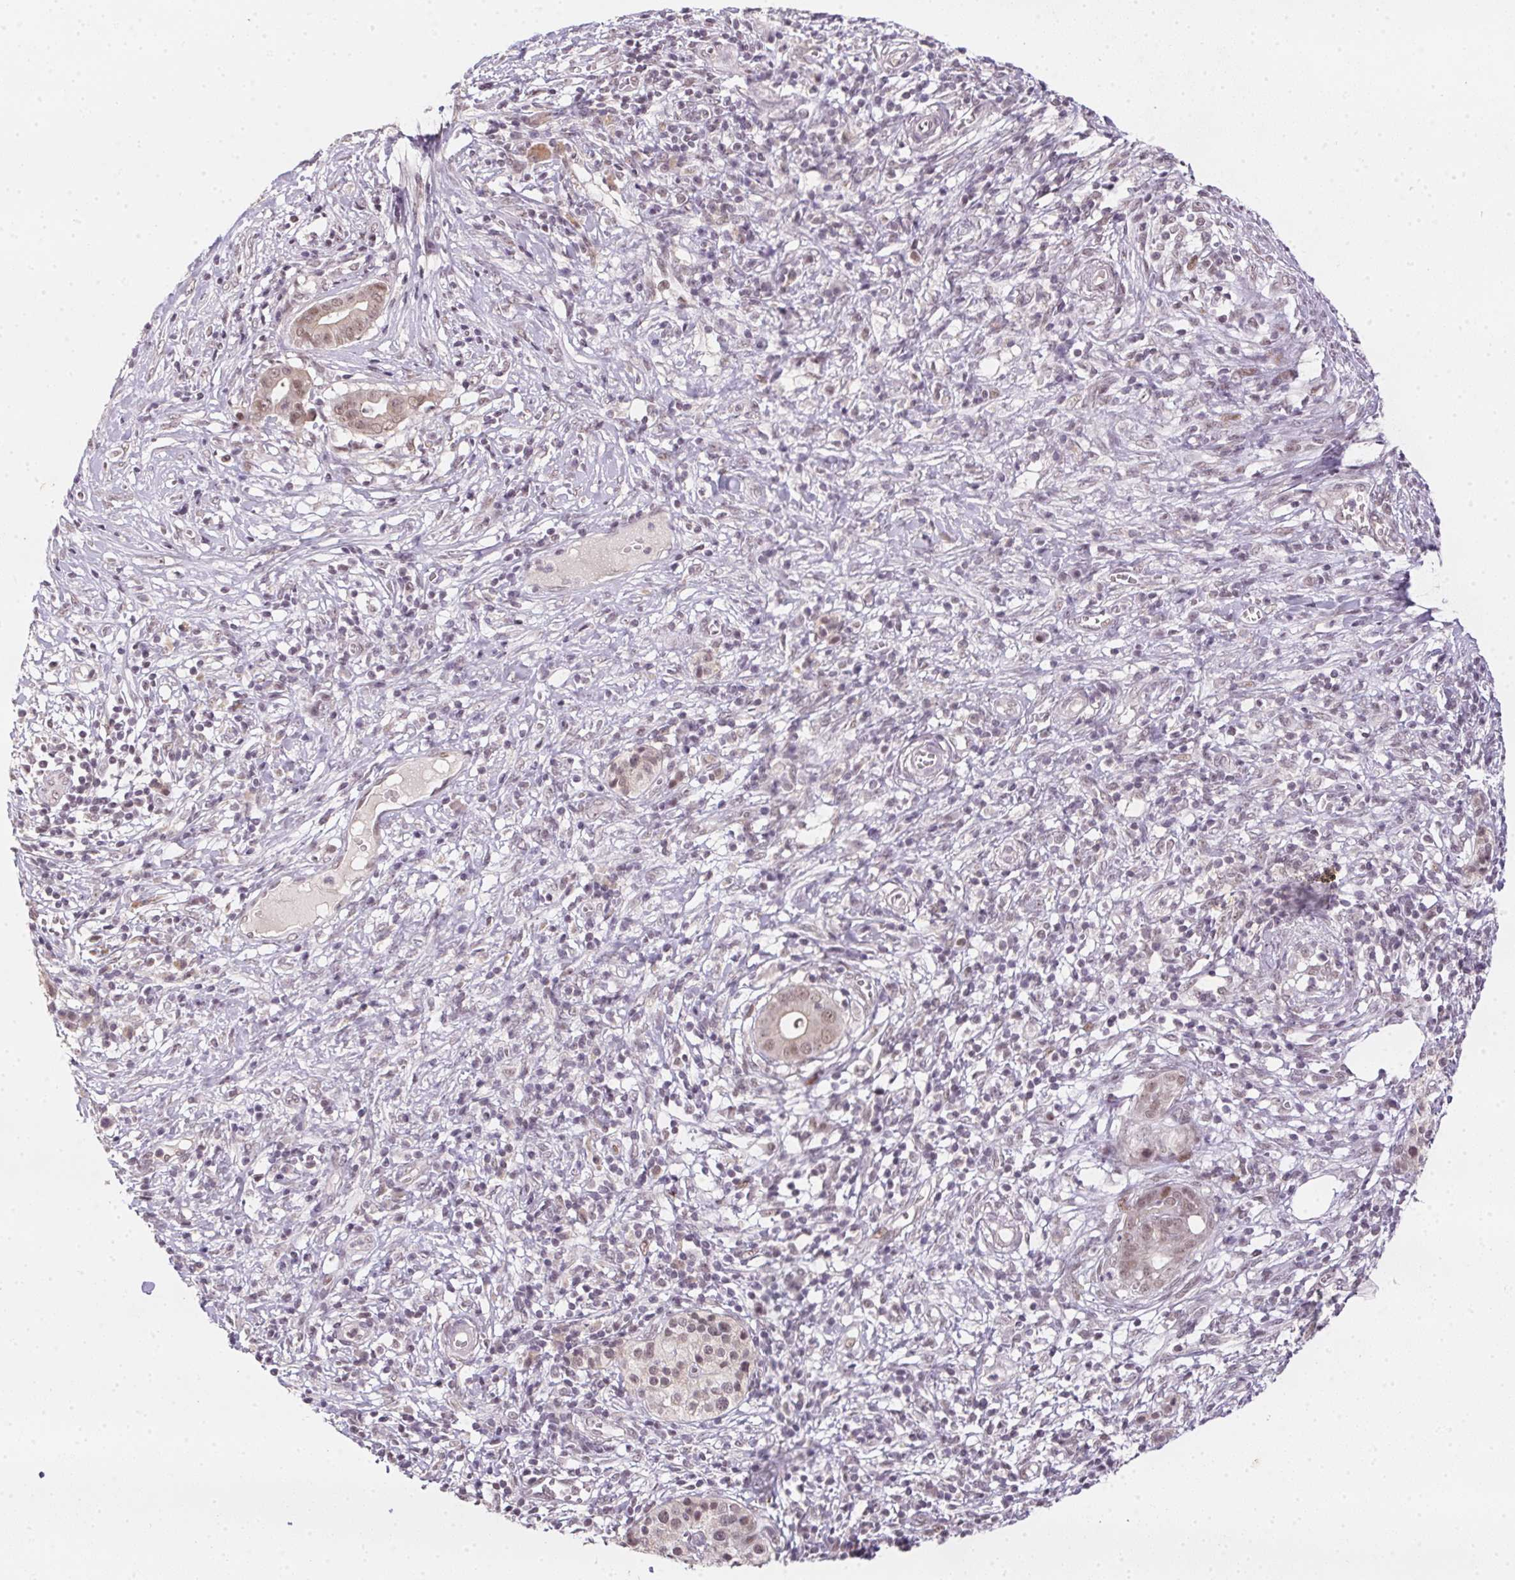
{"staining": {"intensity": "weak", "quantity": ">75%", "location": "nuclear"}, "tissue": "pancreatic cancer", "cell_type": "Tumor cells", "image_type": "cancer", "snomed": [{"axis": "morphology", "description": "Adenocarcinoma, NOS"}, {"axis": "topography", "description": "Pancreas"}], "caption": "Immunohistochemical staining of human pancreatic cancer displays low levels of weak nuclear protein expression in approximately >75% of tumor cells.", "gene": "KDM4D", "patient": {"sex": "male", "age": 61}}